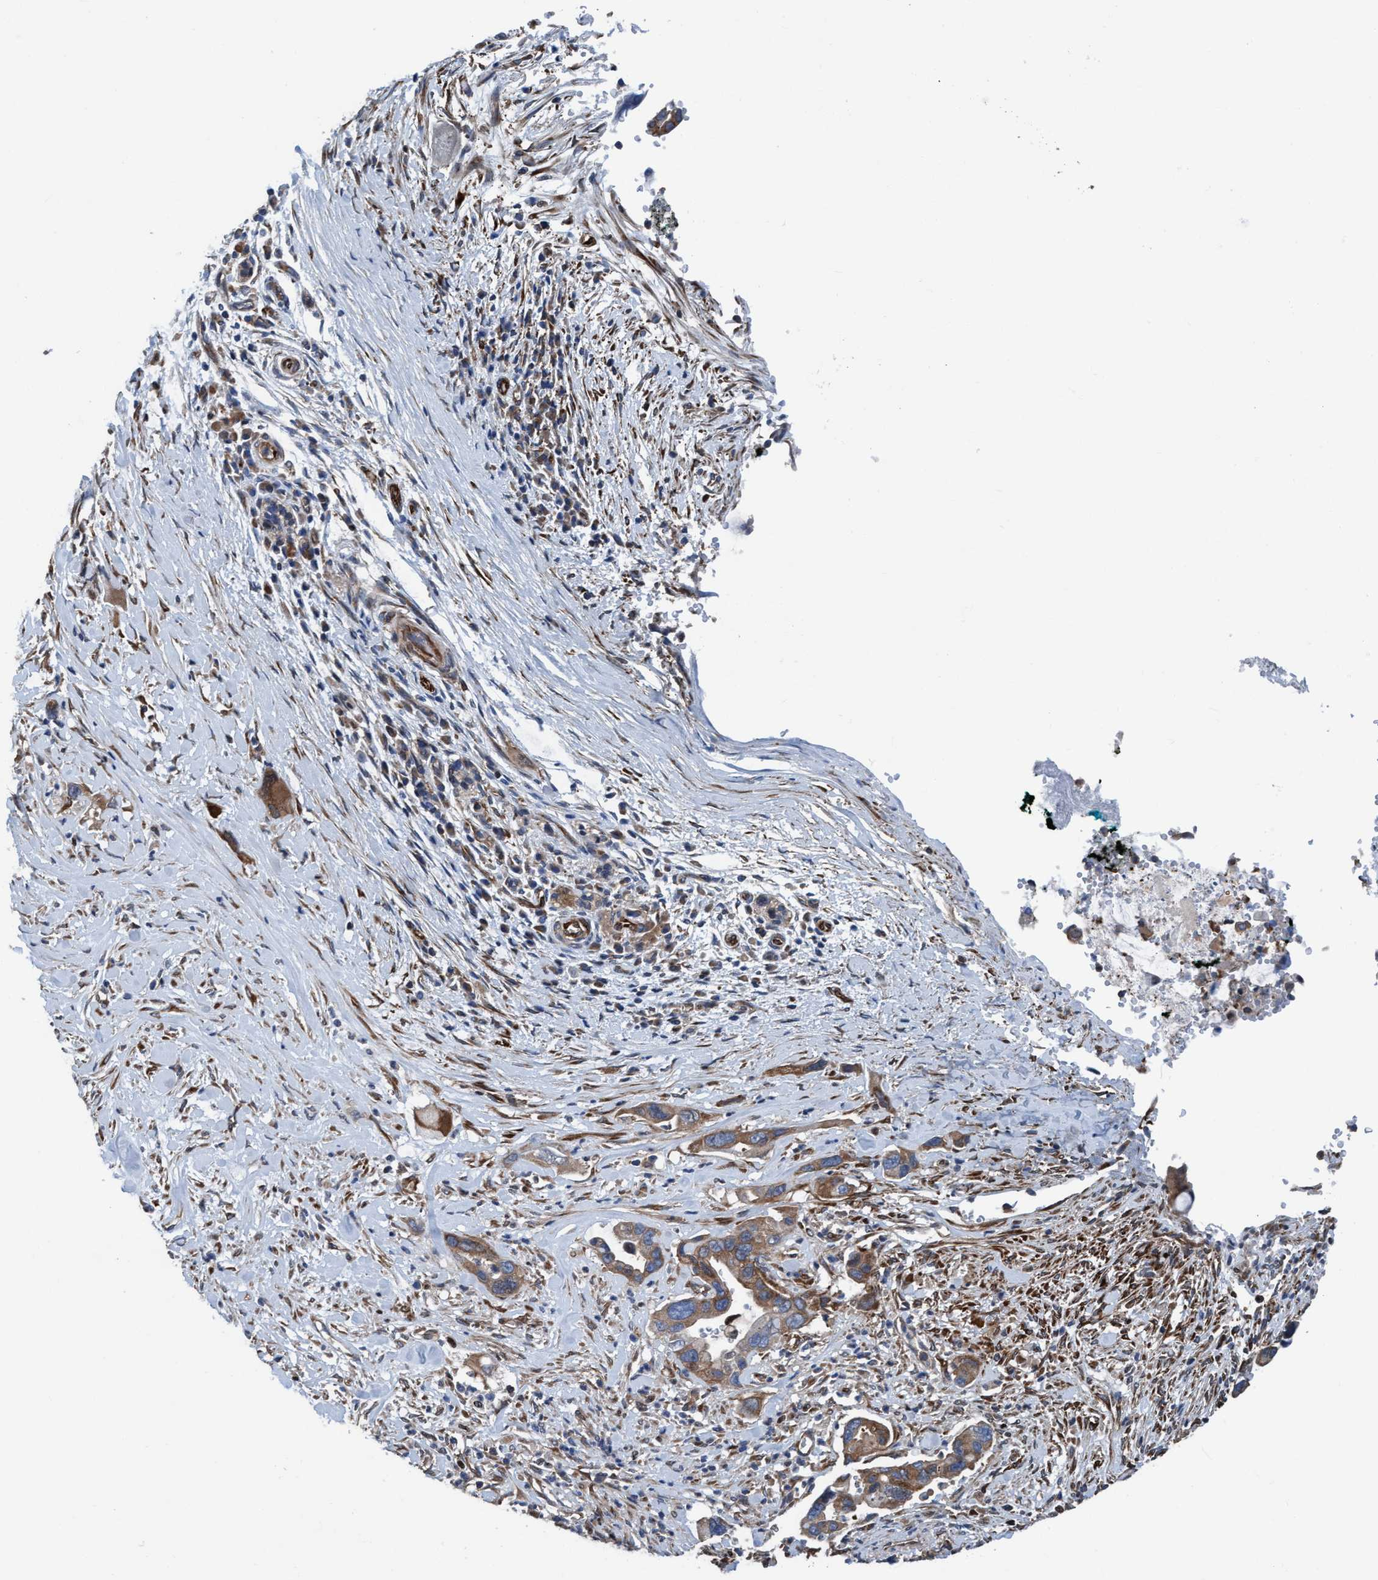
{"staining": {"intensity": "moderate", "quantity": ">75%", "location": "cytoplasmic/membranous"}, "tissue": "pancreatic cancer", "cell_type": "Tumor cells", "image_type": "cancer", "snomed": [{"axis": "morphology", "description": "Adenocarcinoma, NOS"}, {"axis": "topography", "description": "Pancreas"}], "caption": "IHC image of neoplastic tissue: pancreatic cancer (adenocarcinoma) stained using IHC demonstrates medium levels of moderate protein expression localized specifically in the cytoplasmic/membranous of tumor cells, appearing as a cytoplasmic/membranous brown color.", "gene": "NMT1", "patient": {"sex": "female", "age": 70}}